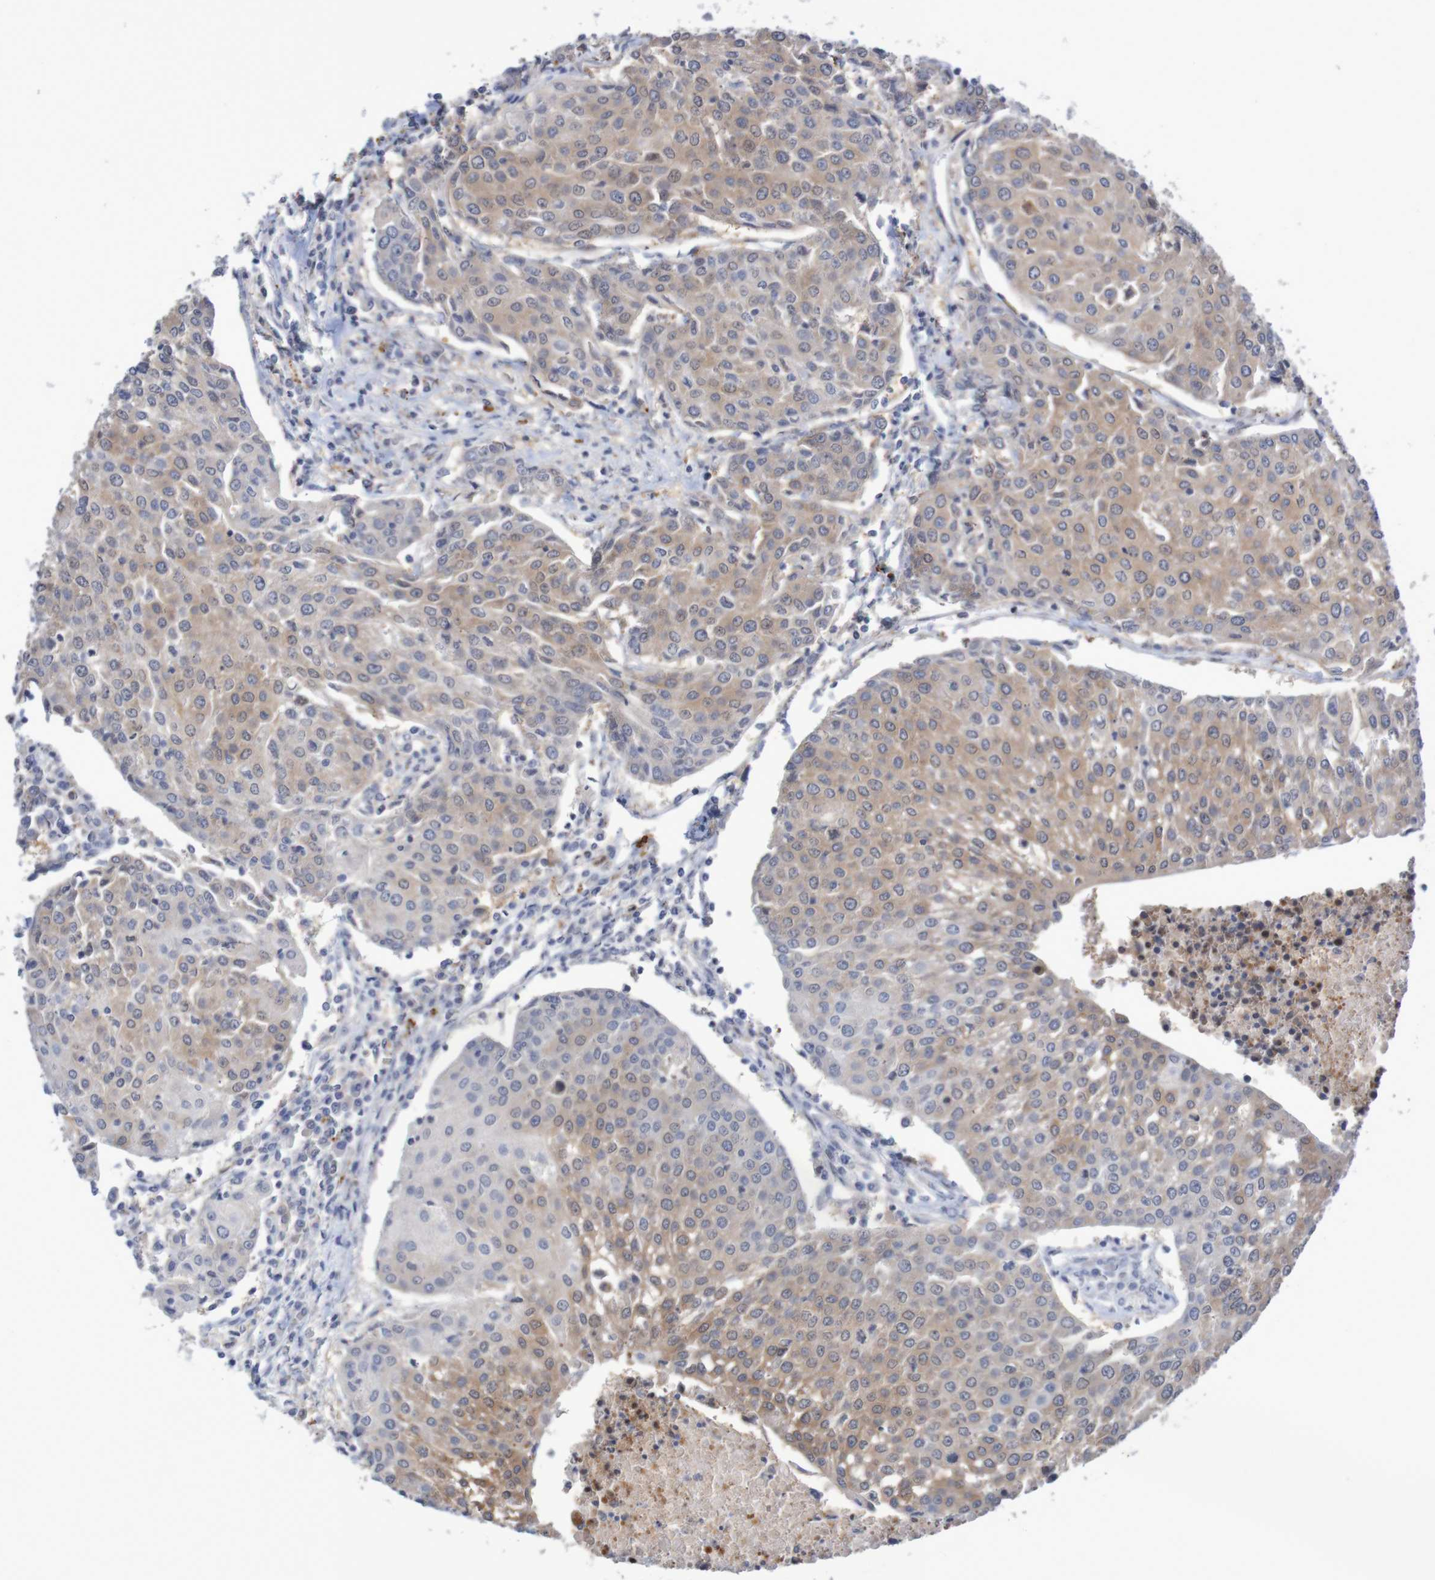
{"staining": {"intensity": "moderate", "quantity": "25%-75%", "location": "cytoplasmic/membranous,nuclear"}, "tissue": "urothelial cancer", "cell_type": "Tumor cells", "image_type": "cancer", "snomed": [{"axis": "morphology", "description": "Urothelial carcinoma, High grade"}, {"axis": "topography", "description": "Urinary bladder"}], "caption": "Immunohistochemical staining of urothelial carcinoma (high-grade) displays medium levels of moderate cytoplasmic/membranous and nuclear protein positivity in approximately 25%-75% of tumor cells.", "gene": "FBP2", "patient": {"sex": "female", "age": 85}}